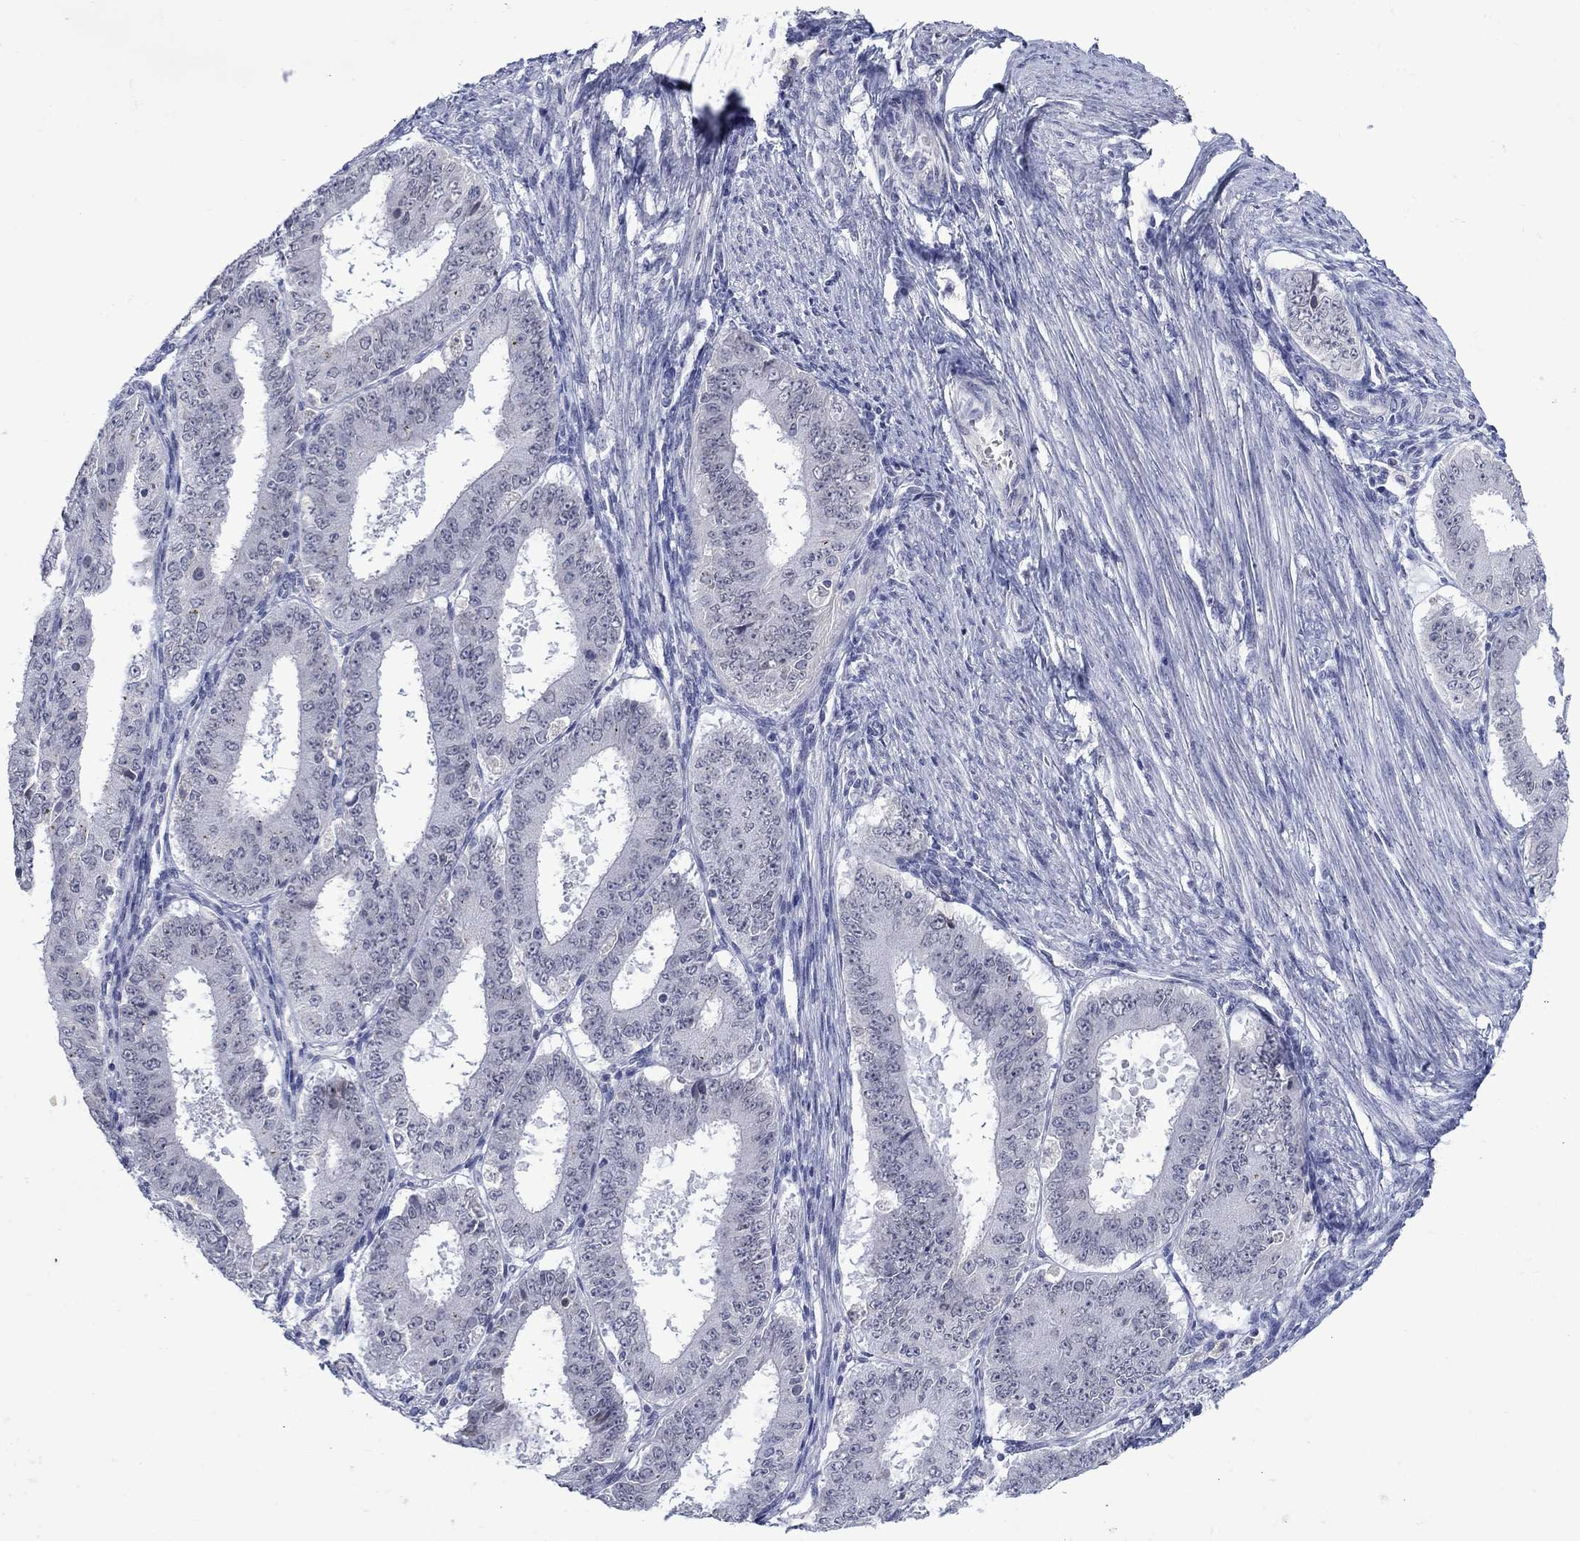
{"staining": {"intensity": "negative", "quantity": "none", "location": "none"}, "tissue": "ovarian cancer", "cell_type": "Tumor cells", "image_type": "cancer", "snomed": [{"axis": "morphology", "description": "Carcinoma, endometroid"}, {"axis": "topography", "description": "Ovary"}], "caption": "Immunohistochemical staining of human ovarian cancer (endometroid carcinoma) displays no significant staining in tumor cells.", "gene": "NSMF", "patient": {"sex": "female", "age": 42}}